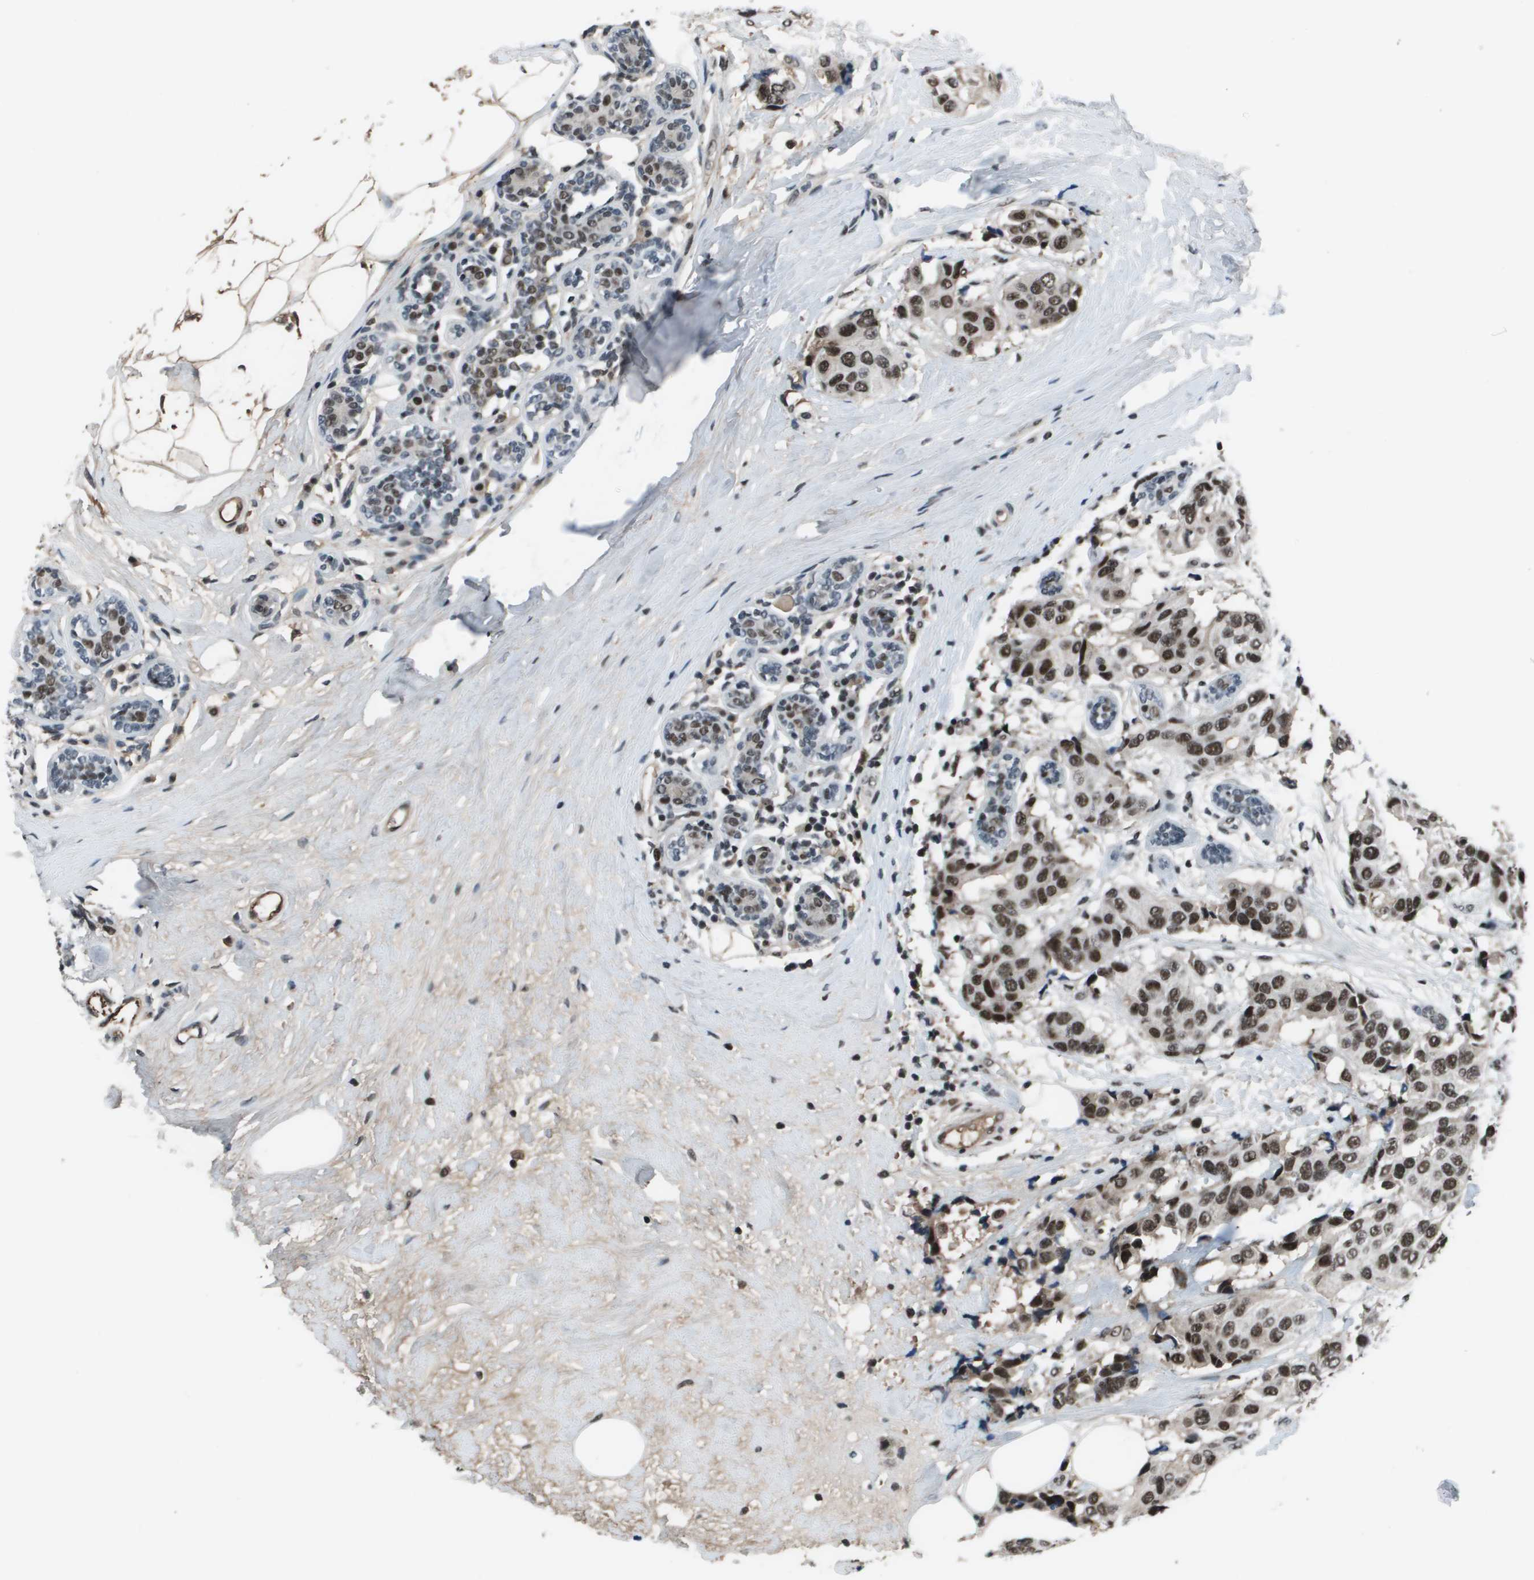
{"staining": {"intensity": "strong", "quantity": ">75%", "location": "nuclear"}, "tissue": "breast cancer", "cell_type": "Tumor cells", "image_type": "cancer", "snomed": [{"axis": "morphology", "description": "Normal tissue, NOS"}, {"axis": "morphology", "description": "Duct carcinoma"}, {"axis": "topography", "description": "Breast"}], "caption": "The image exhibits immunohistochemical staining of breast invasive ductal carcinoma. There is strong nuclear expression is appreciated in about >75% of tumor cells.", "gene": "THRAP3", "patient": {"sex": "female", "age": 39}}